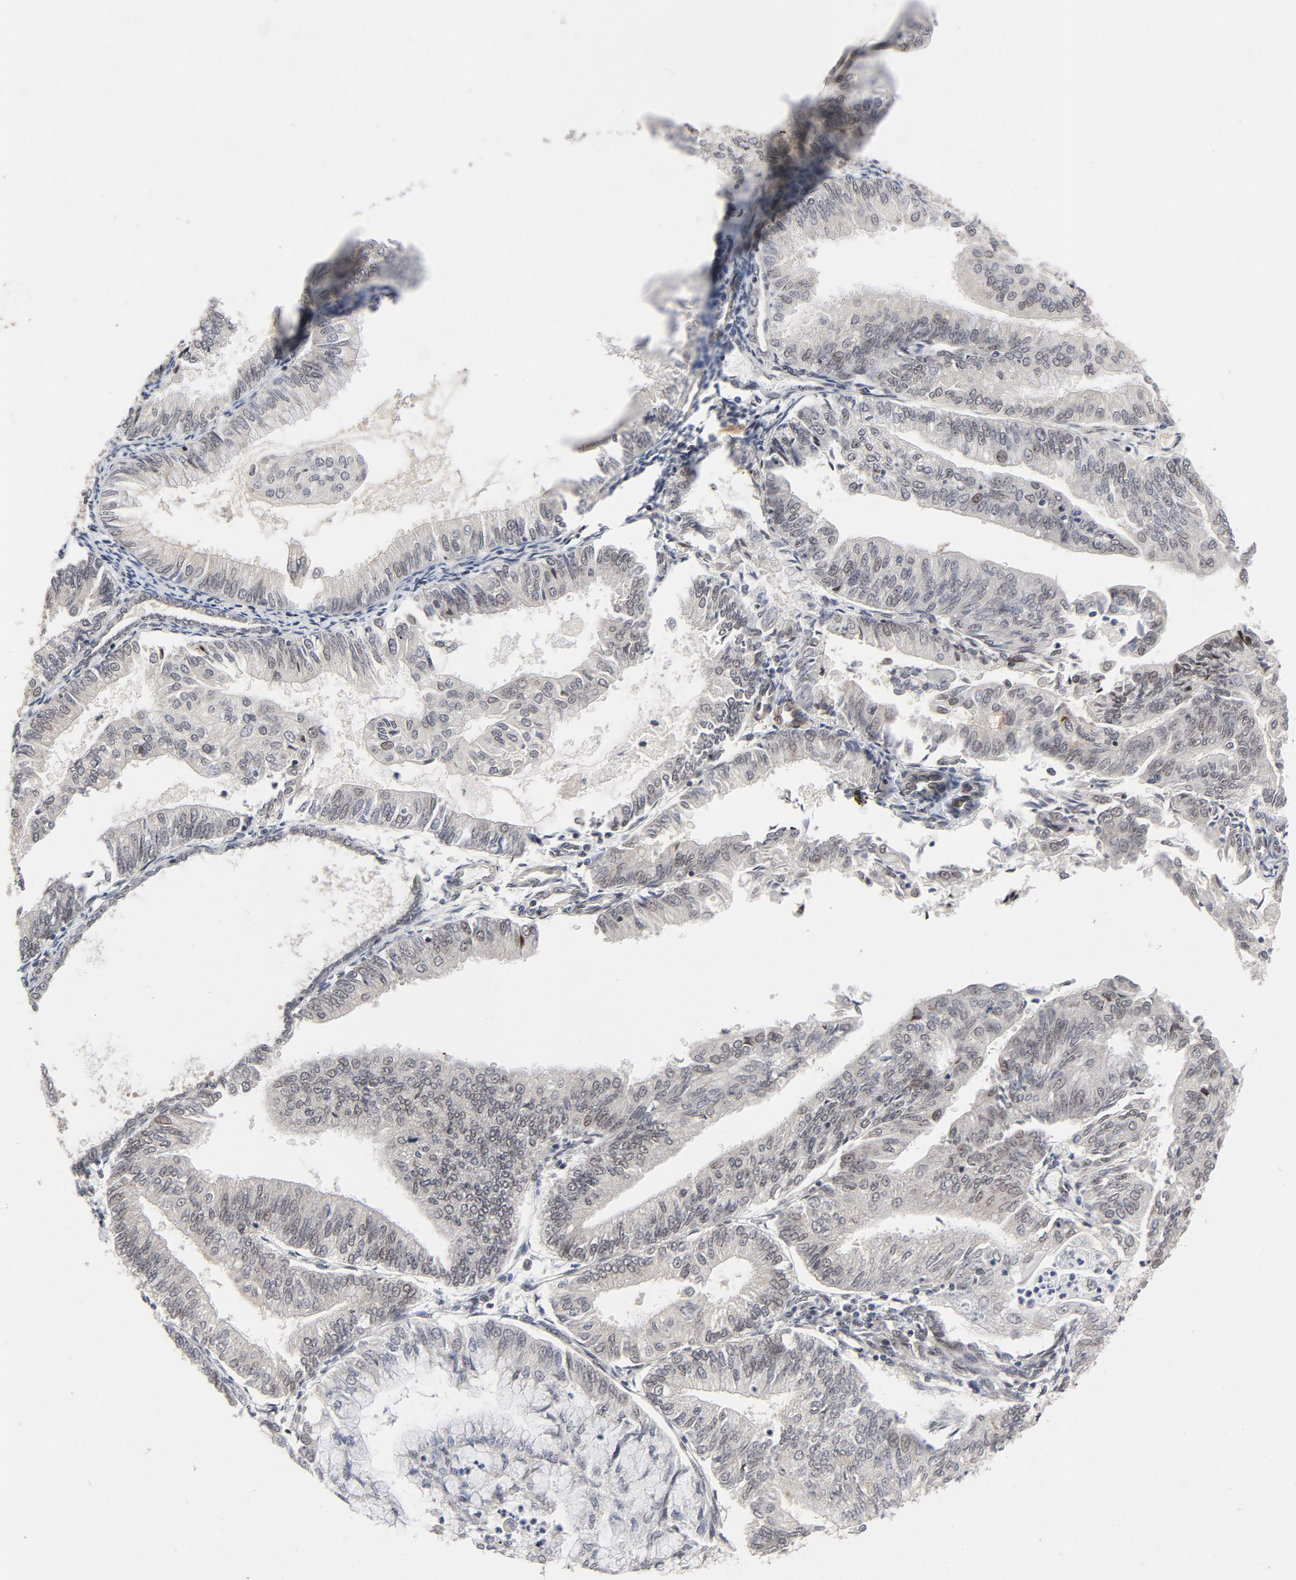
{"staining": {"intensity": "weak", "quantity": "25%-75%", "location": "nuclear"}, "tissue": "endometrial cancer", "cell_type": "Tumor cells", "image_type": "cancer", "snomed": [{"axis": "morphology", "description": "Adenocarcinoma, NOS"}, {"axis": "topography", "description": "Endometrium"}], "caption": "Immunohistochemistry (IHC) of endometrial adenocarcinoma displays low levels of weak nuclear expression in about 25%-75% of tumor cells.", "gene": "ZKSCAN8", "patient": {"sex": "female", "age": 59}}